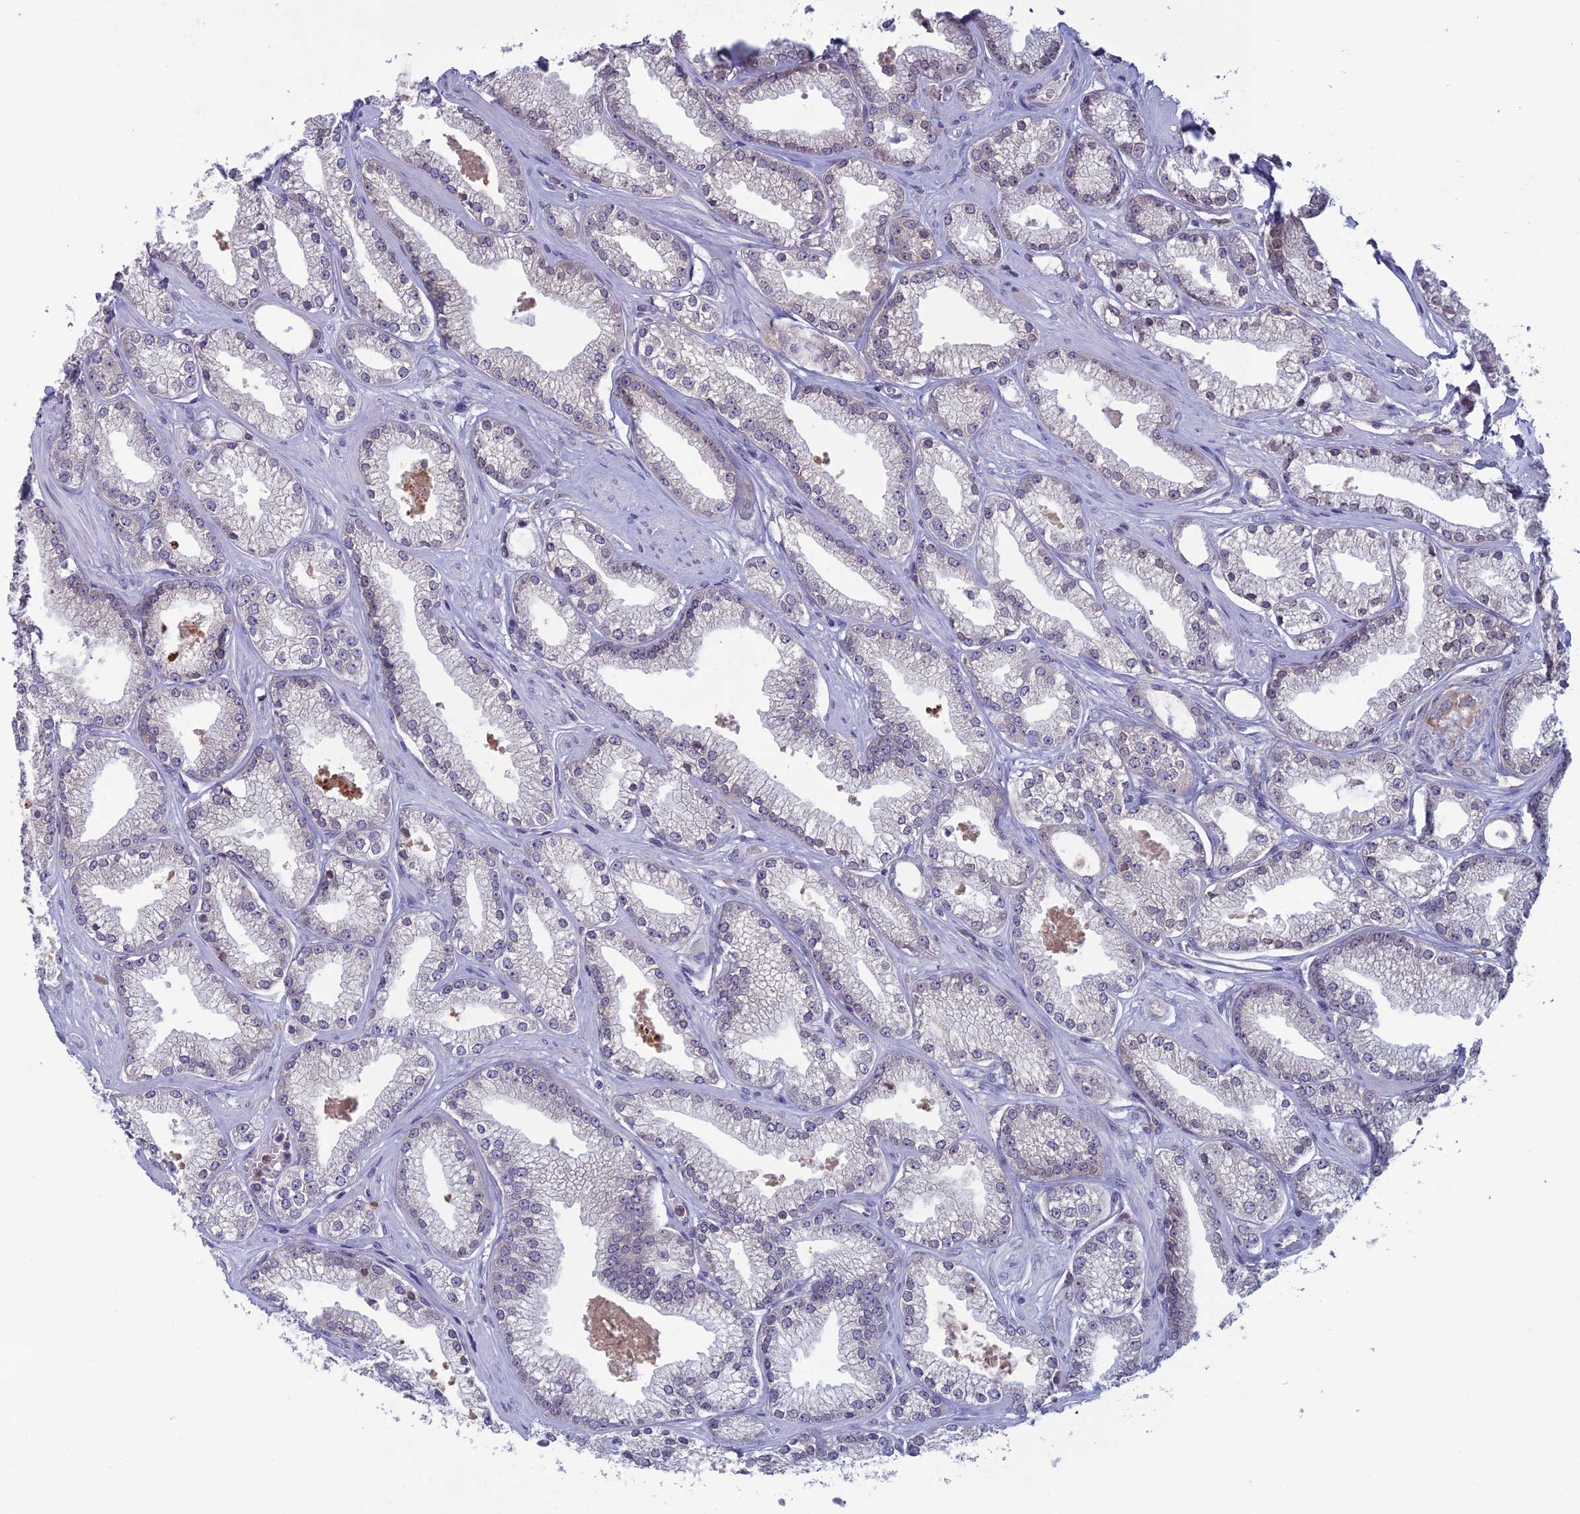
{"staining": {"intensity": "weak", "quantity": "<25%", "location": "nuclear"}, "tissue": "prostate cancer", "cell_type": "Tumor cells", "image_type": "cancer", "snomed": [{"axis": "morphology", "description": "Adenocarcinoma, High grade"}, {"axis": "topography", "description": "Prostate"}], "caption": "Protein analysis of adenocarcinoma (high-grade) (prostate) shows no significant expression in tumor cells.", "gene": "WDR46", "patient": {"sex": "male", "age": 67}}